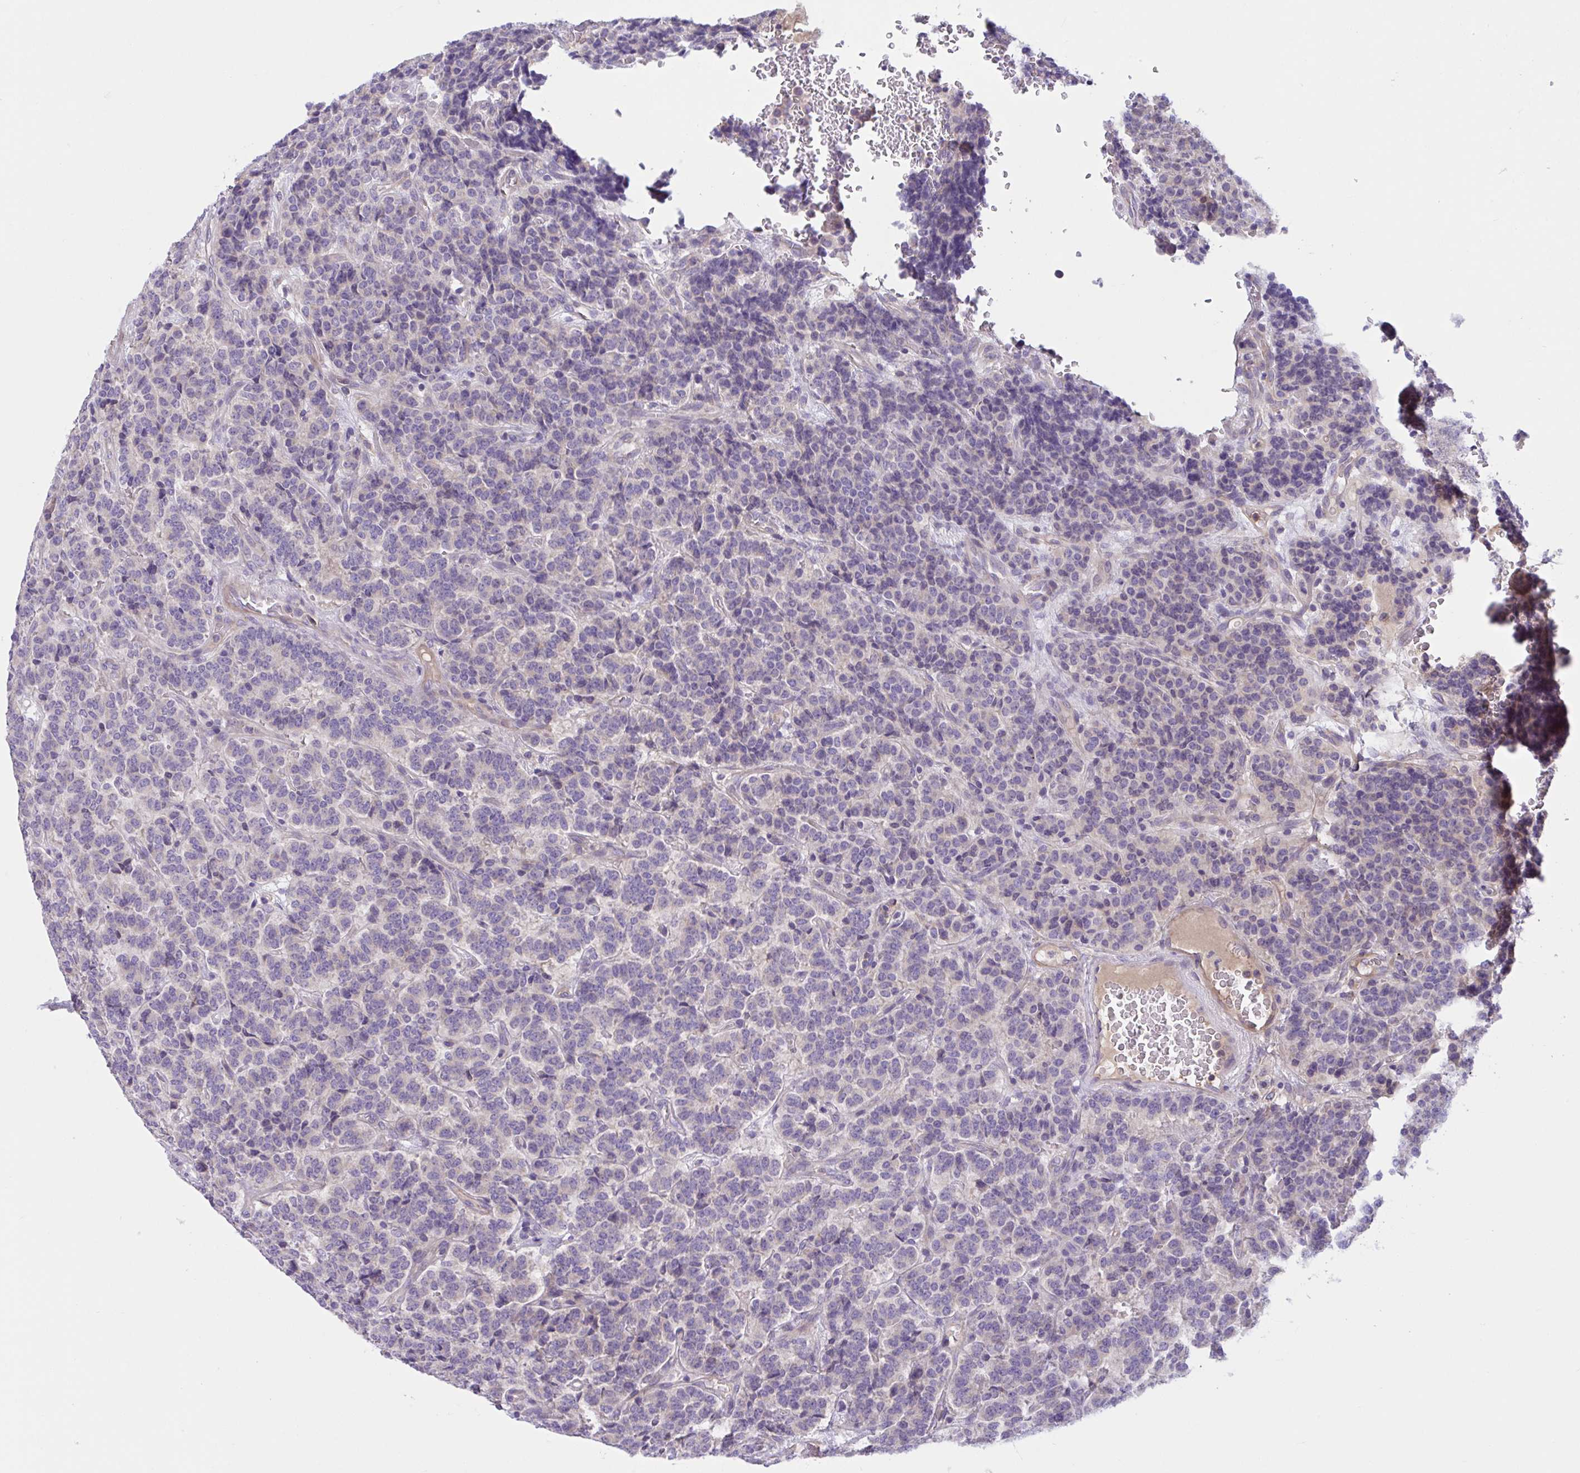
{"staining": {"intensity": "negative", "quantity": "none", "location": "none"}, "tissue": "carcinoid", "cell_type": "Tumor cells", "image_type": "cancer", "snomed": [{"axis": "morphology", "description": "Carcinoid, malignant, NOS"}, {"axis": "topography", "description": "Pancreas"}], "caption": "Immunohistochemistry micrograph of human carcinoid stained for a protein (brown), which shows no positivity in tumor cells.", "gene": "WNT9B", "patient": {"sex": "male", "age": 36}}